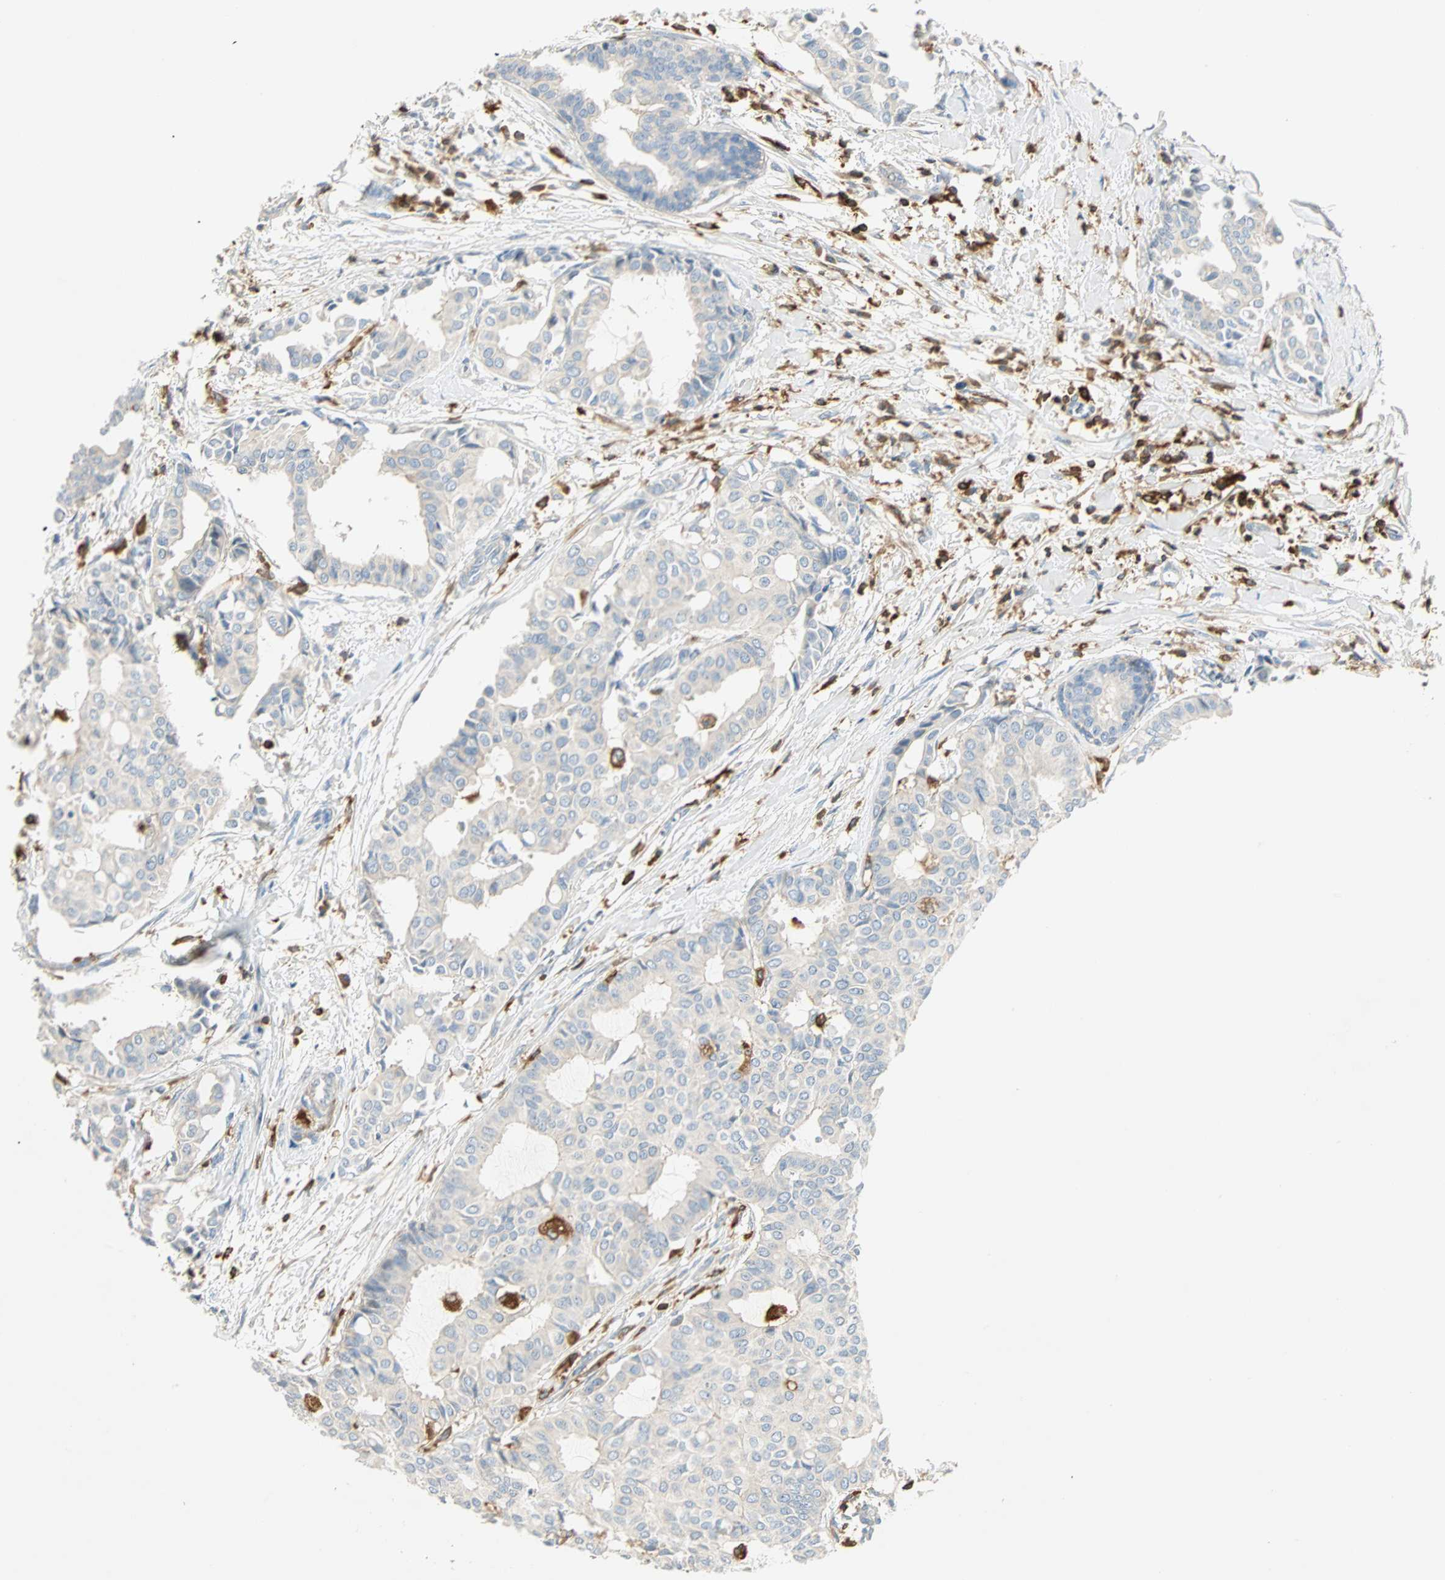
{"staining": {"intensity": "negative", "quantity": "none", "location": "none"}, "tissue": "head and neck cancer", "cell_type": "Tumor cells", "image_type": "cancer", "snomed": [{"axis": "morphology", "description": "Adenocarcinoma, NOS"}, {"axis": "topography", "description": "Salivary gland"}, {"axis": "topography", "description": "Head-Neck"}], "caption": "There is no significant positivity in tumor cells of head and neck cancer.", "gene": "FMNL1", "patient": {"sex": "female", "age": 59}}